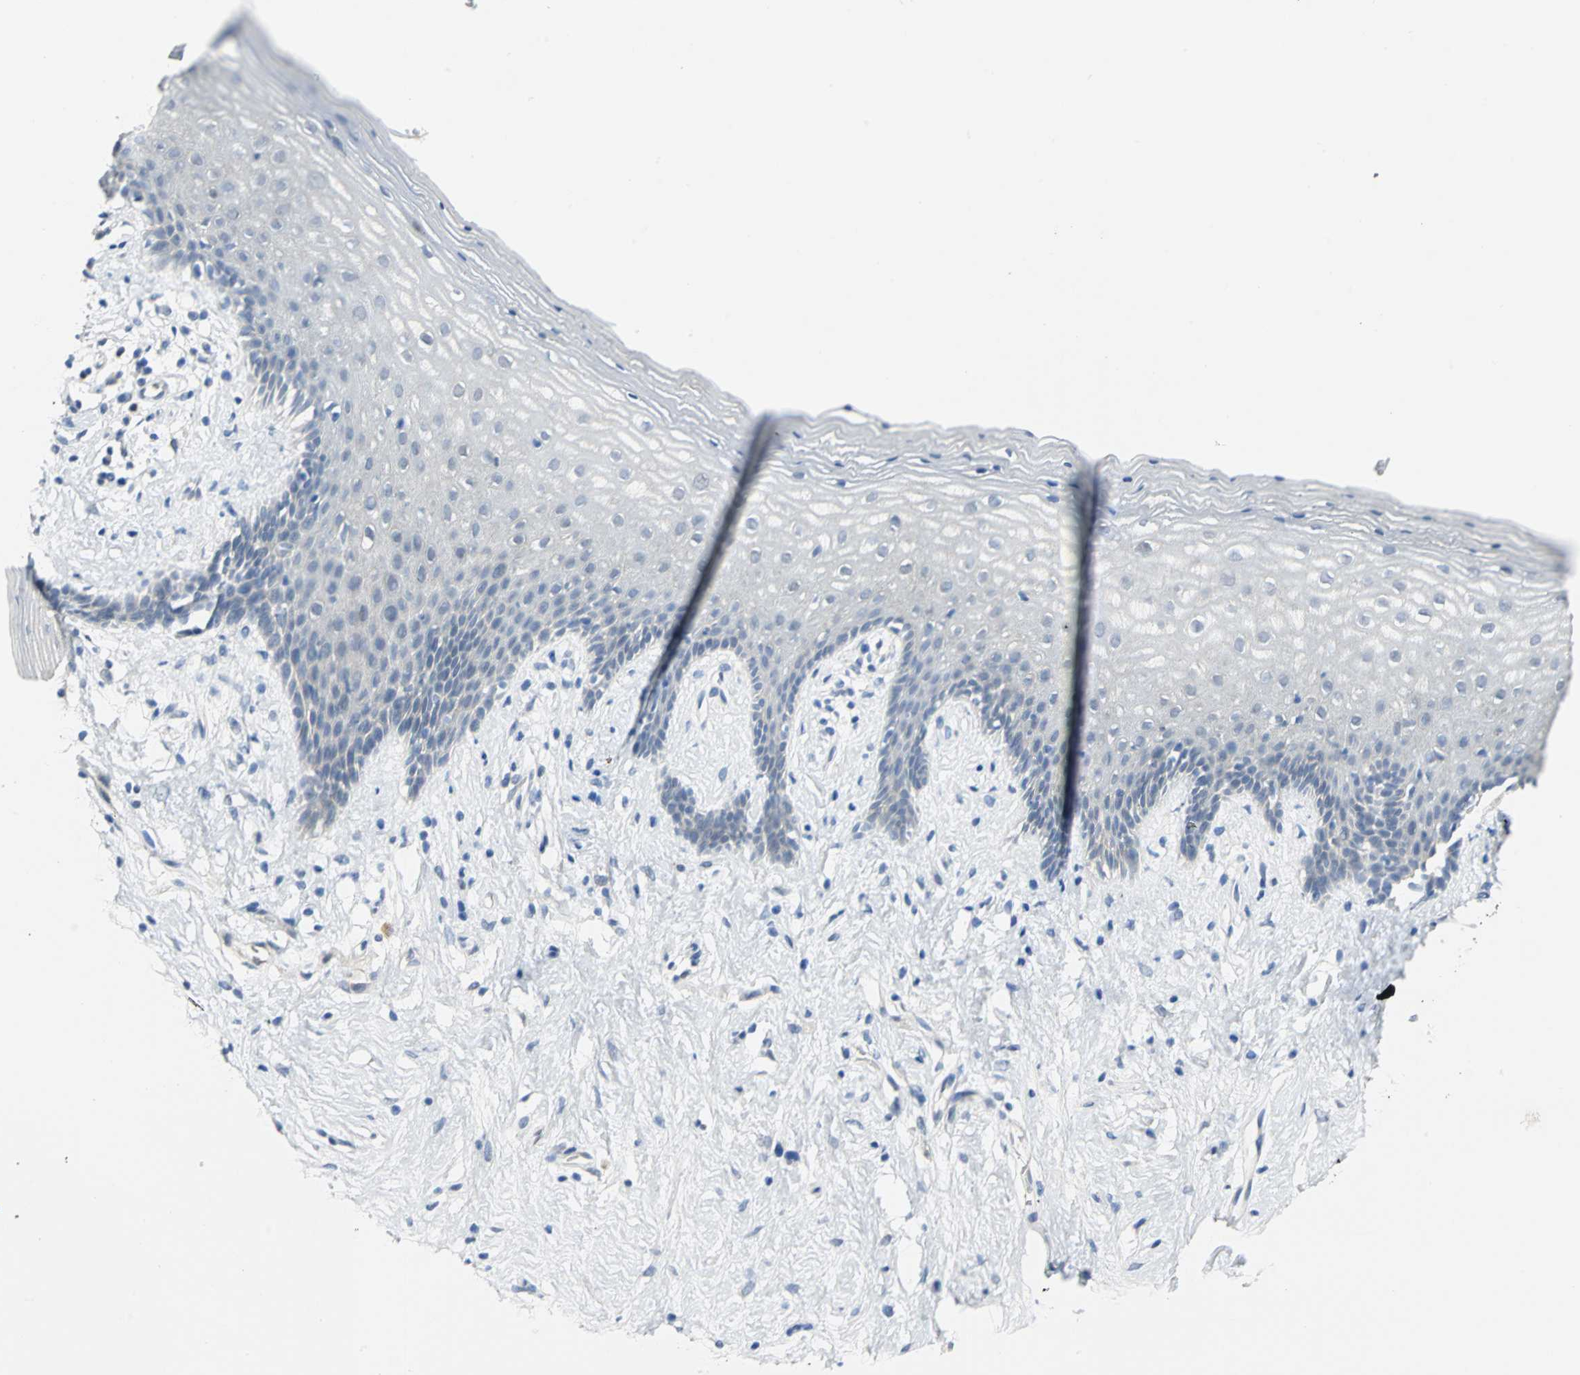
{"staining": {"intensity": "negative", "quantity": "none", "location": "none"}, "tissue": "vagina", "cell_type": "Squamous epithelial cells", "image_type": "normal", "snomed": [{"axis": "morphology", "description": "Normal tissue, NOS"}, {"axis": "topography", "description": "Vagina"}], "caption": "Immunohistochemistry micrograph of unremarkable vagina stained for a protein (brown), which displays no expression in squamous epithelial cells.", "gene": "PGM3", "patient": {"sex": "female", "age": 44}}